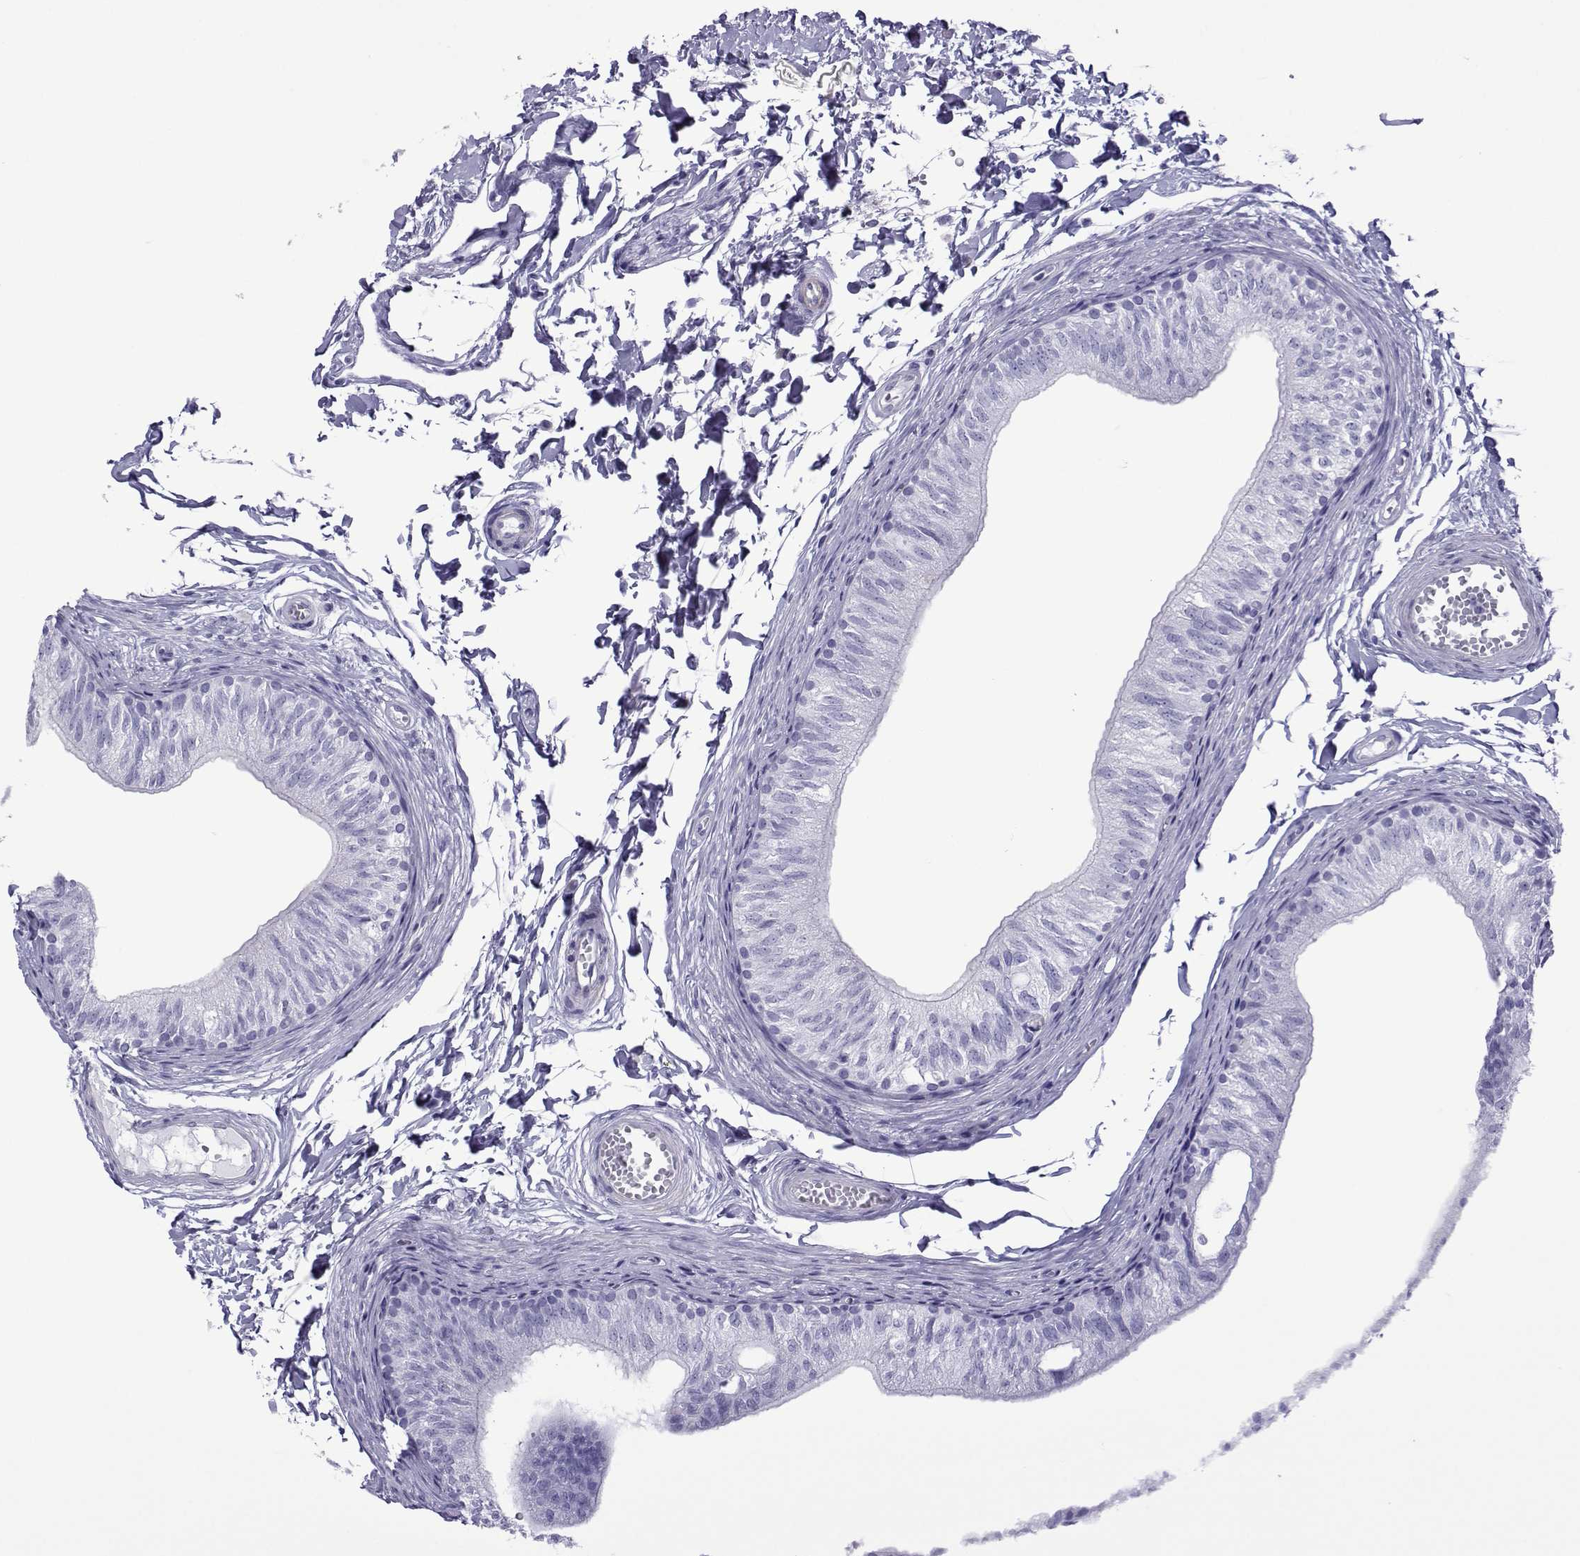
{"staining": {"intensity": "negative", "quantity": "none", "location": "none"}, "tissue": "epididymis", "cell_type": "Glandular cells", "image_type": "normal", "snomed": [{"axis": "morphology", "description": "Normal tissue, NOS"}, {"axis": "topography", "description": "Epididymis"}], "caption": "Micrograph shows no significant protein positivity in glandular cells of normal epididymis. (DAB IHC with hematoxylin counter stain).", "gene": "SPANXA1", "patient": {"sex": "male", "age": 22}}